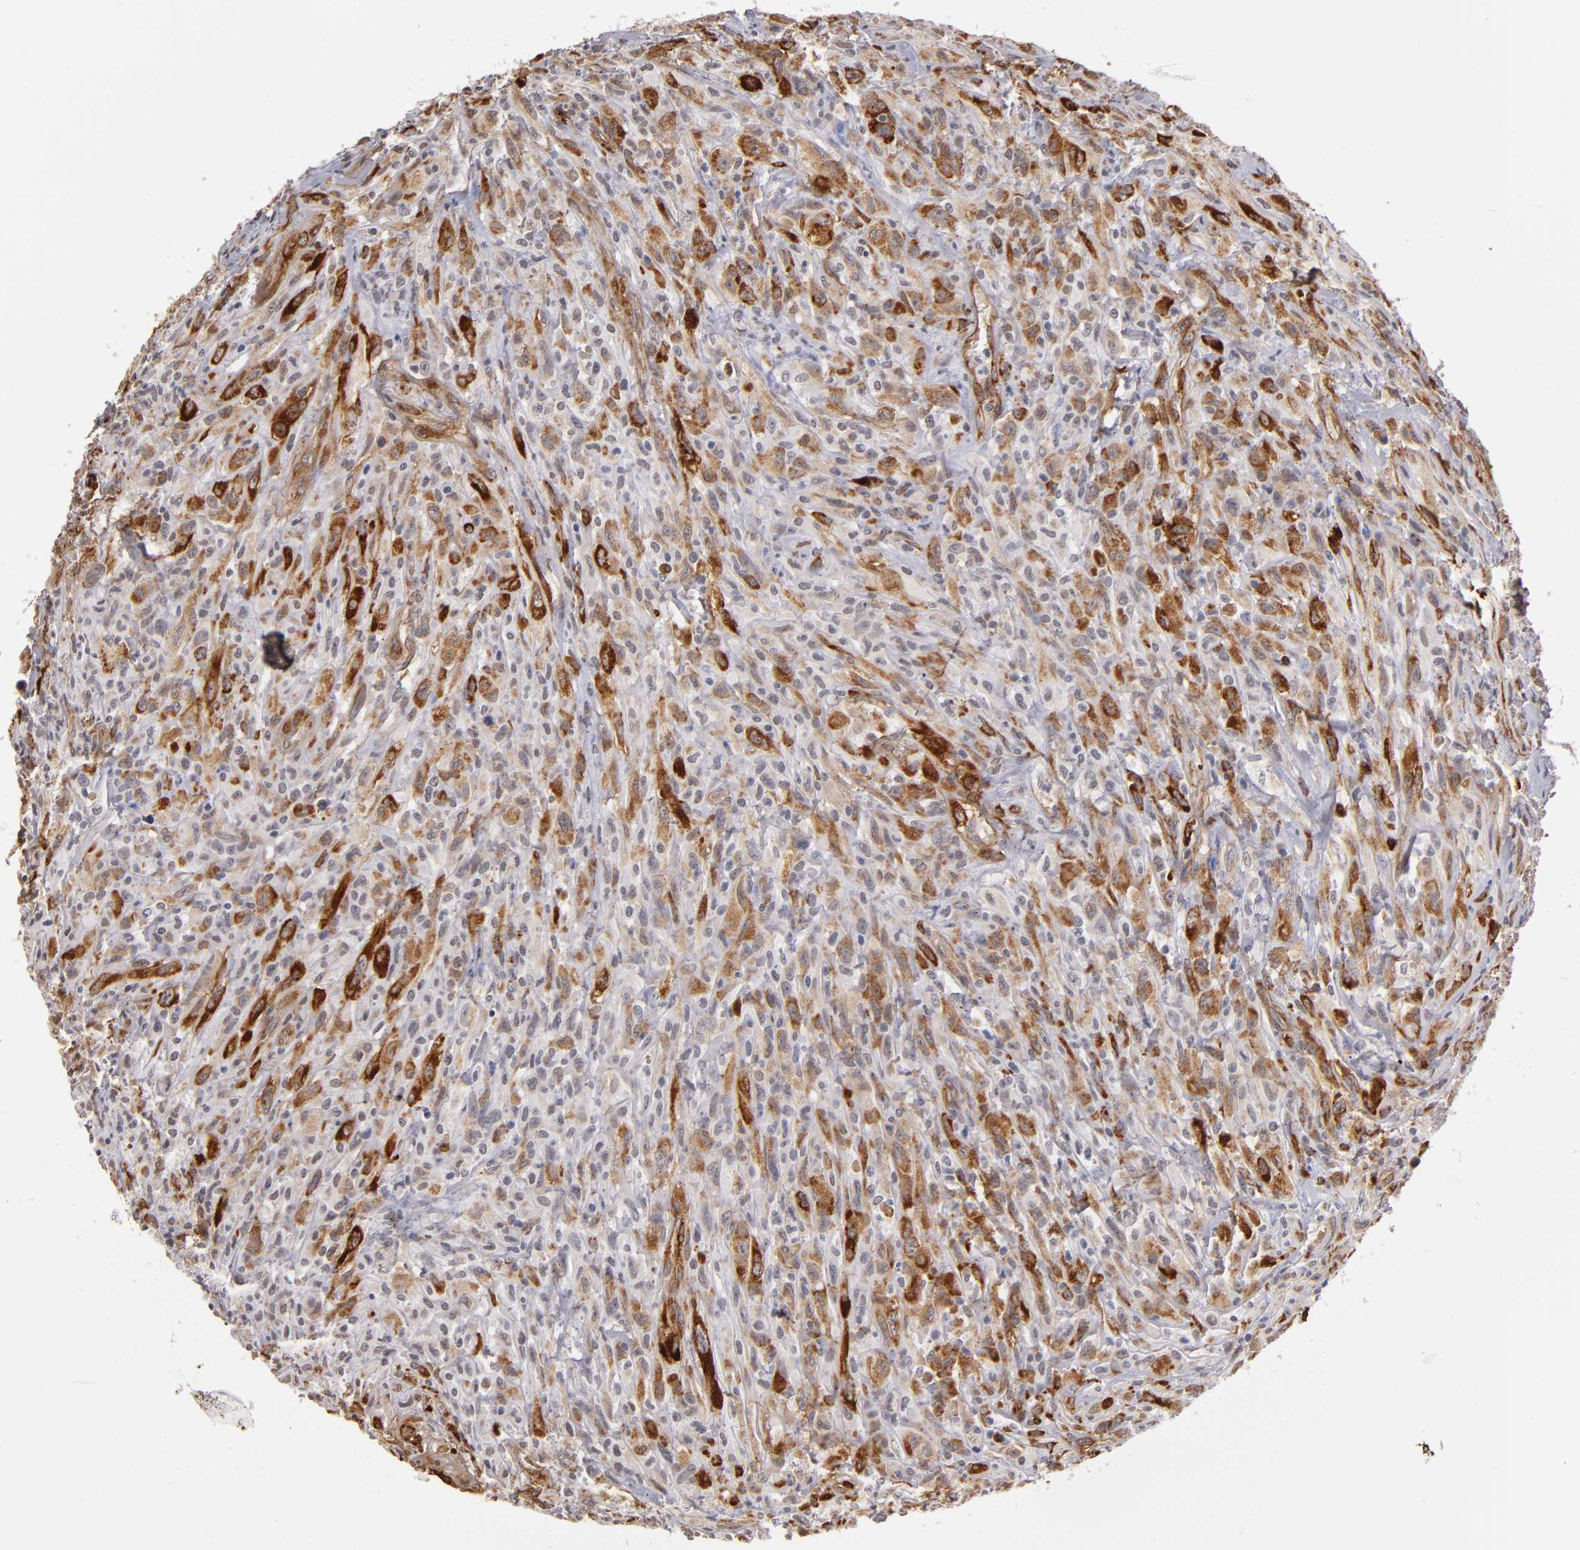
{"staining": {"intensity": "strong", "quantity": "25%-75%", "location": "cytoplasmic/membranous"}, "tissue": "glioma", "cell_type": "Tumor cells", "image_type": "cancer", "snomed": [{"axis": "morphology", "description": "Glioma, malignant, High grade"}, {"axis": "topography", "description": "Brain"}], "caption": "Strong cytoplasmic/membranous protein positivity is identified in approximately 25%-75% of tumor cells in malignant glioma (high-grade). The protein of interest is shown in brown color, while the nuclei are stained blue.", "gene": "LAMC1", "patient": {"sex": "male", "age": 48}}